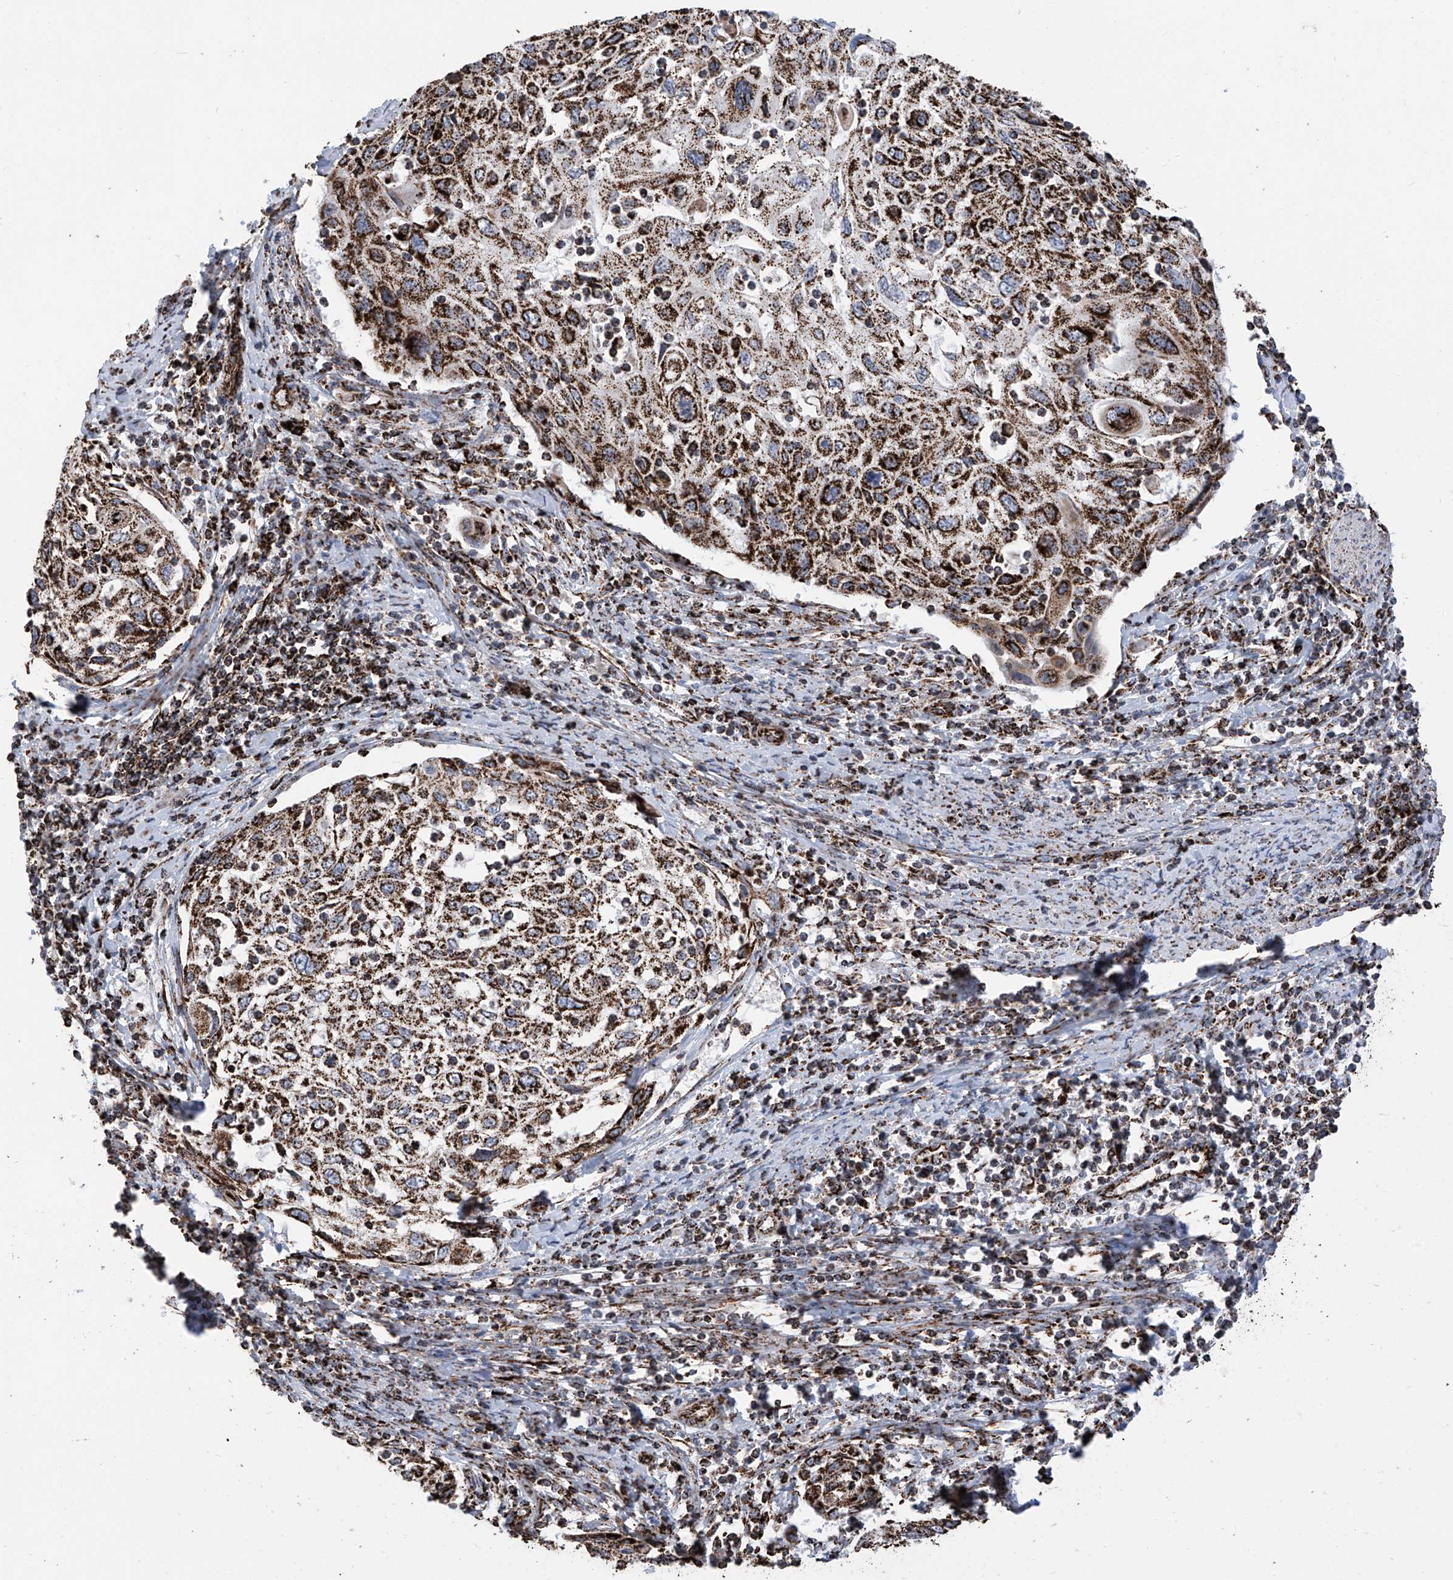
{"staining": {"intensity": "strong", "quantity": ">75%", "location": "cytoplasmic/membranous"}, "tissue": "cervical cancer", "cell_type": "Tumor cells", "image_type": "cancer", "snomed": [{"axis": "morphology", "description": "Squamous cell carcinoma, NOS"}, {"axis": "topography", "description": "Cervix"}], "caption": "An IHC photomicrograph of neoplastic tissue is shown. Protein staining in brown labels strong cytoplasmic/membranous positivity in cervical cancer (squamous cell carcinoma) within tumor cells. The staining was performed using DAB to visualize the protein expression in brown, while the nuclei were stained in blue with hematoxylin (Magnification: 20x).", "gene": "COX5B", "patient": {"sex": "female", "age": 70}}